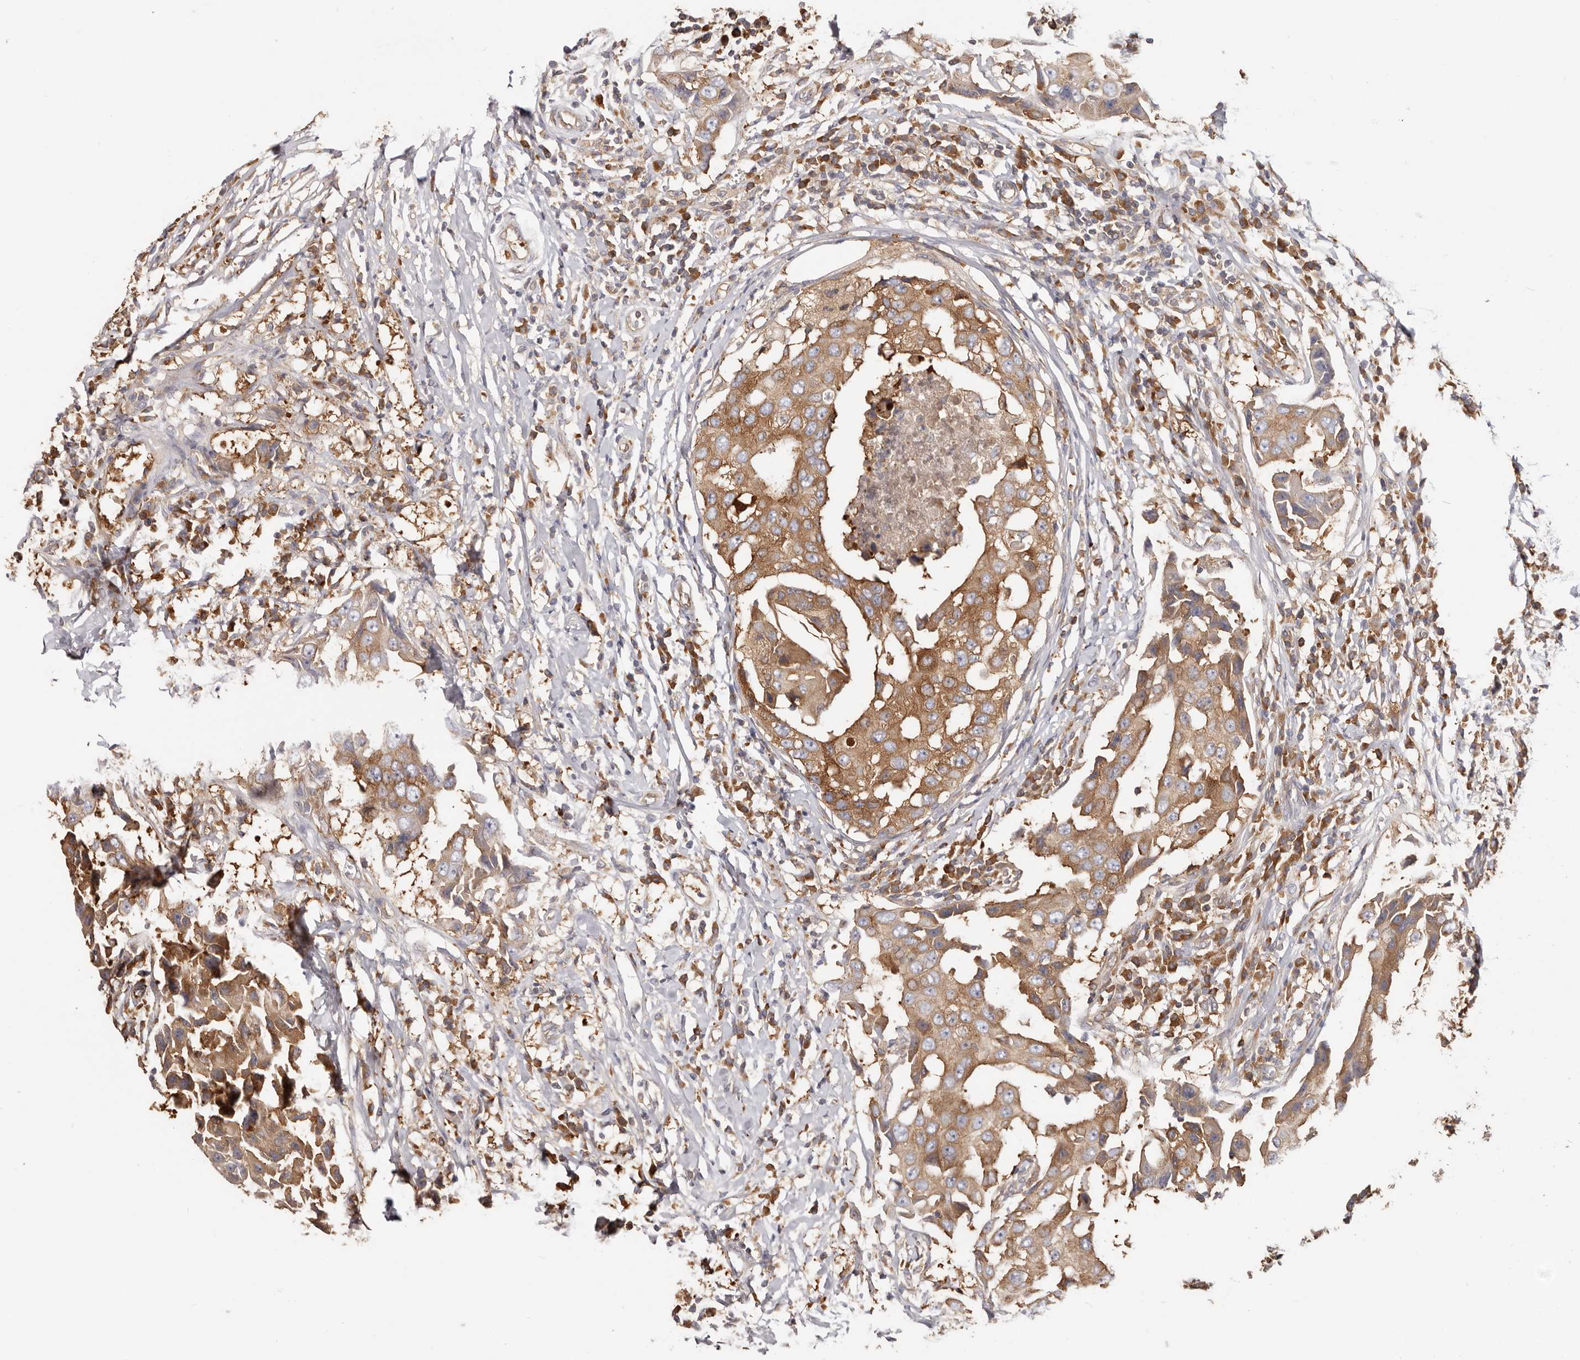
{"staining": {"intensity": "moderate", "quantity": ">75%", "location": "cytoplasmic/membranous"}, "tissue": "breast cancer", "cell_type": "Tumor cells", "image_type": "cancer", "snomed": [{"axis": "morphology", "description": "Duct carcinoma"}, {"axis": "topography", "description": "Breast"}], "caption": "Immunohistochemical staining of breast intraductal carcinoma demonstrates medium levels of moderate cytoplasmic/membranous protein staining in approximately >75% of tumor cells.", "gene": "EPRS1", "patient": {"sex": "female", "age": 27}}